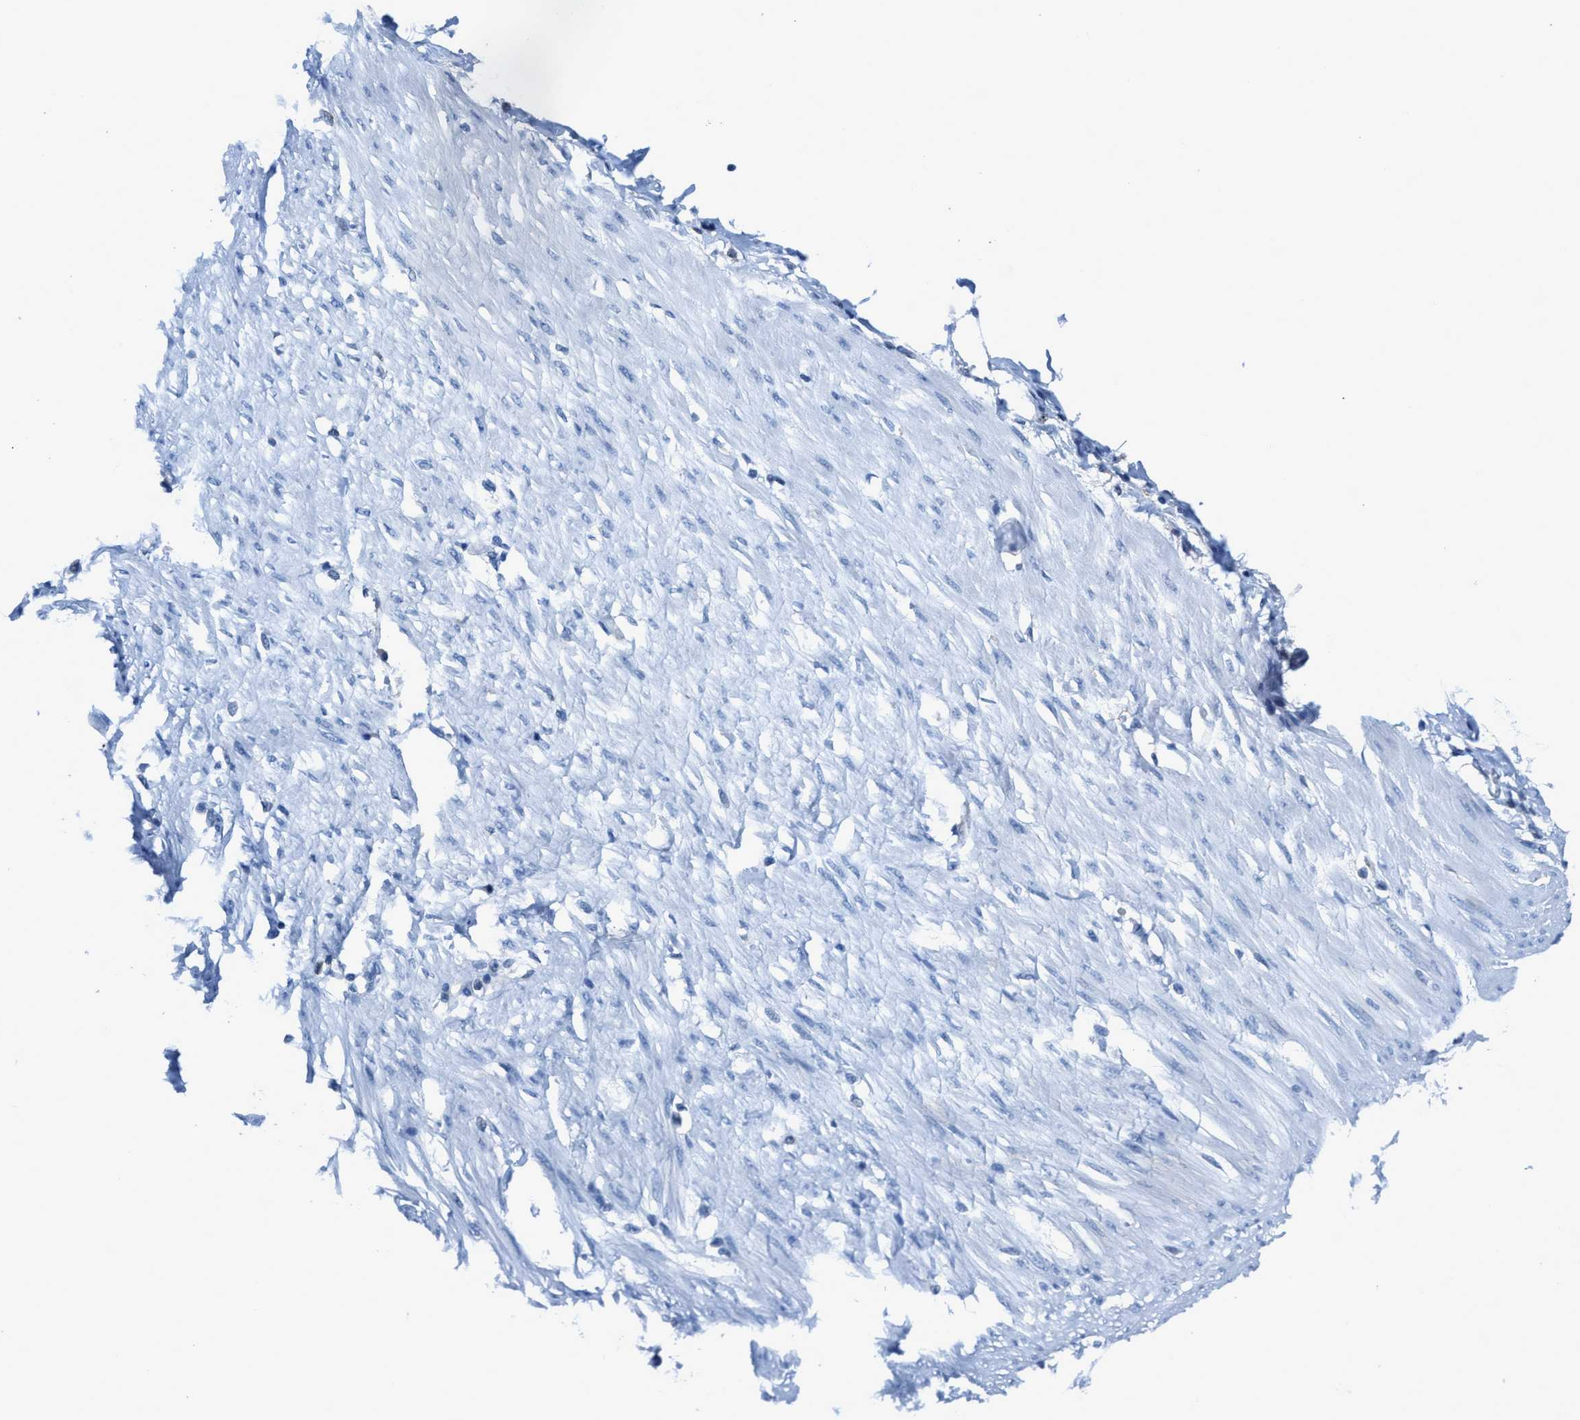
{"staining": {"intensity": "weak", "quantity": "<25%", "location": "cytoplasmic/membranous"}, "tissue": "adipose tissue", "cell_type": "Adipocytes", "image_type": "normal", "snomed": [{"axis": "morphology", "description": "Normal tissue, NOS"}, {"axis": "morphology", "description": "Adenocarcinoma, NOS"}, {"axis": "topography", "description": "Colon"}, {"axis": "topography", "description": "Peripheral nerve tissue"}], "caption": "Immunohistochemical staining of unremarkable human adipose tissue exhibits no significant expression in adipocytes.", "gene": "NUDT5", "patient": {"sex": "male", "age": 14}}